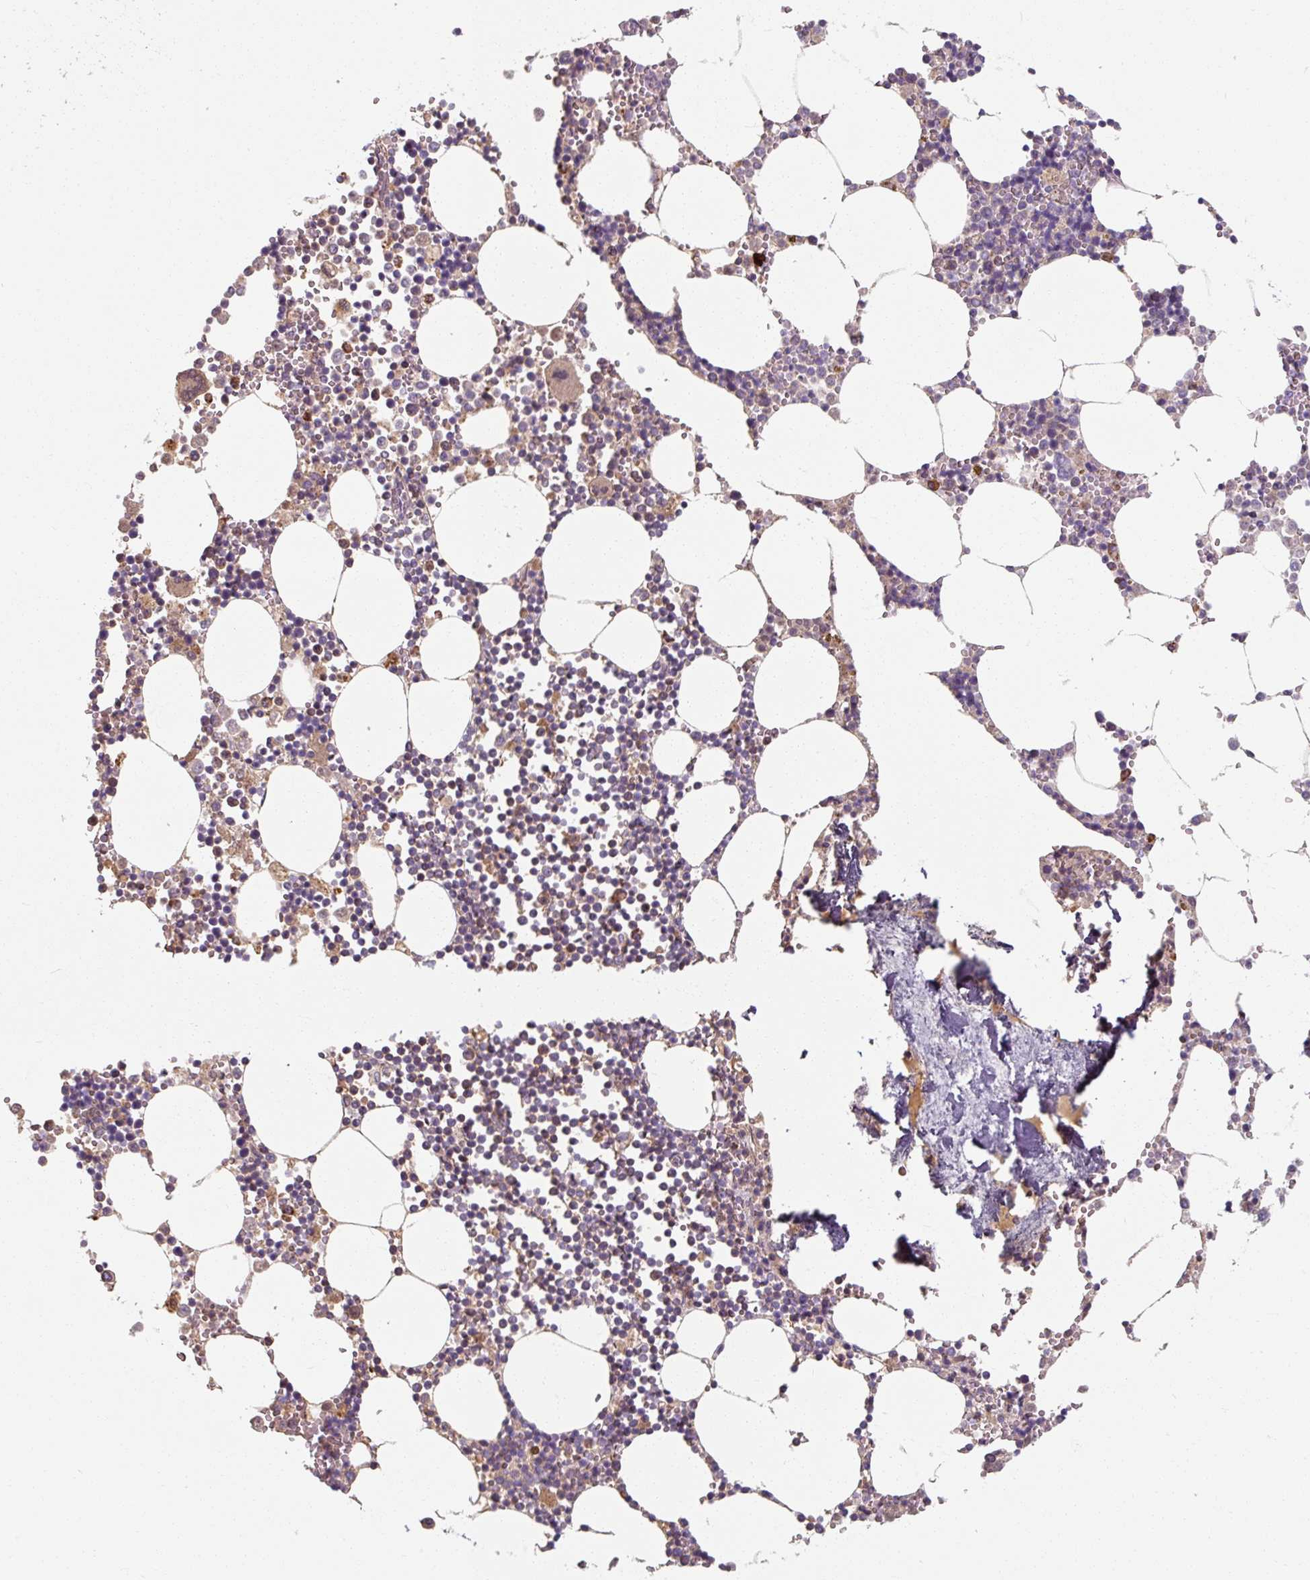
{"staining": {"intensity": "weak", "quantity": ">75%", "location": "cytoplasmic/membranous"}, "tissue": "bone marrow", "cell_type": "Hematopoietic cells", "image_type": "normal", "snomed": [{"axis": "morphology", "description": "Normal tissue, NOS"}, {"axis": "topography", "description": "Bone marrow"}], "caption": "Protein analysis of benign bone marrow displays weak cytoplasmic/membranous expression in approximately >75% of hematopoietic cells.", "gene": "TSEN54", "patient": {"sex": "male", "age": 54}}